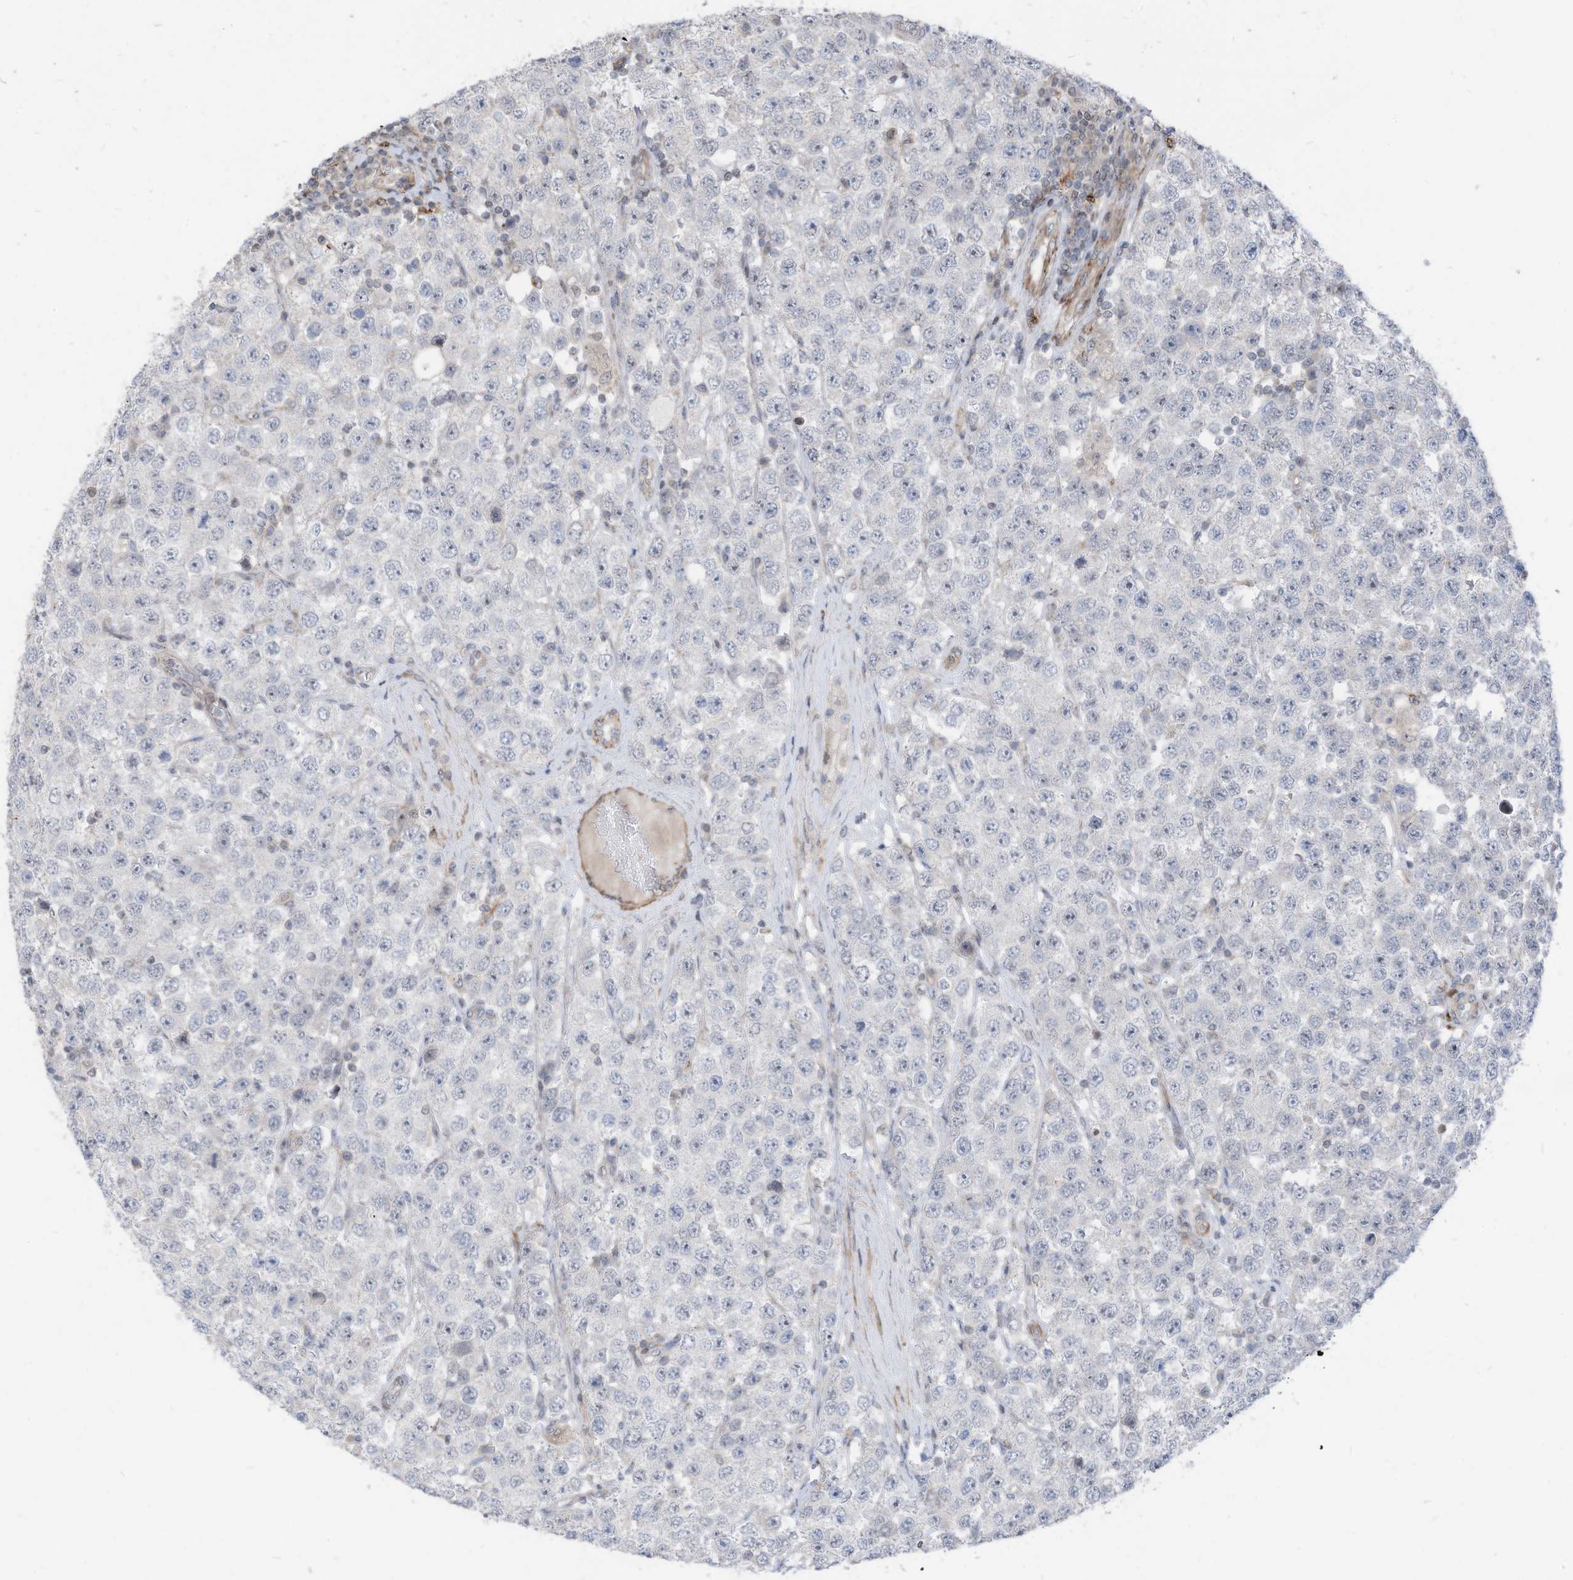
{"staining": {"intensity": "negative", "quantity": "none", "location": "none"}, "tissue": "testis cancer", "cell_type": "Tumor cells", "image_type": "cancer", "snomed": [{"axis": "morphology", "description": "Seminoma, NOS"}, {"axis": "topography", "description": "Testis"}], "caption": "IHC histopathology image of human seminoma (testis) stained for a protein (brown), which demonstrates no positivity in tumor cells.", "gene": "GPATCH3", "patient": {"sex": "male", "age": 28}}